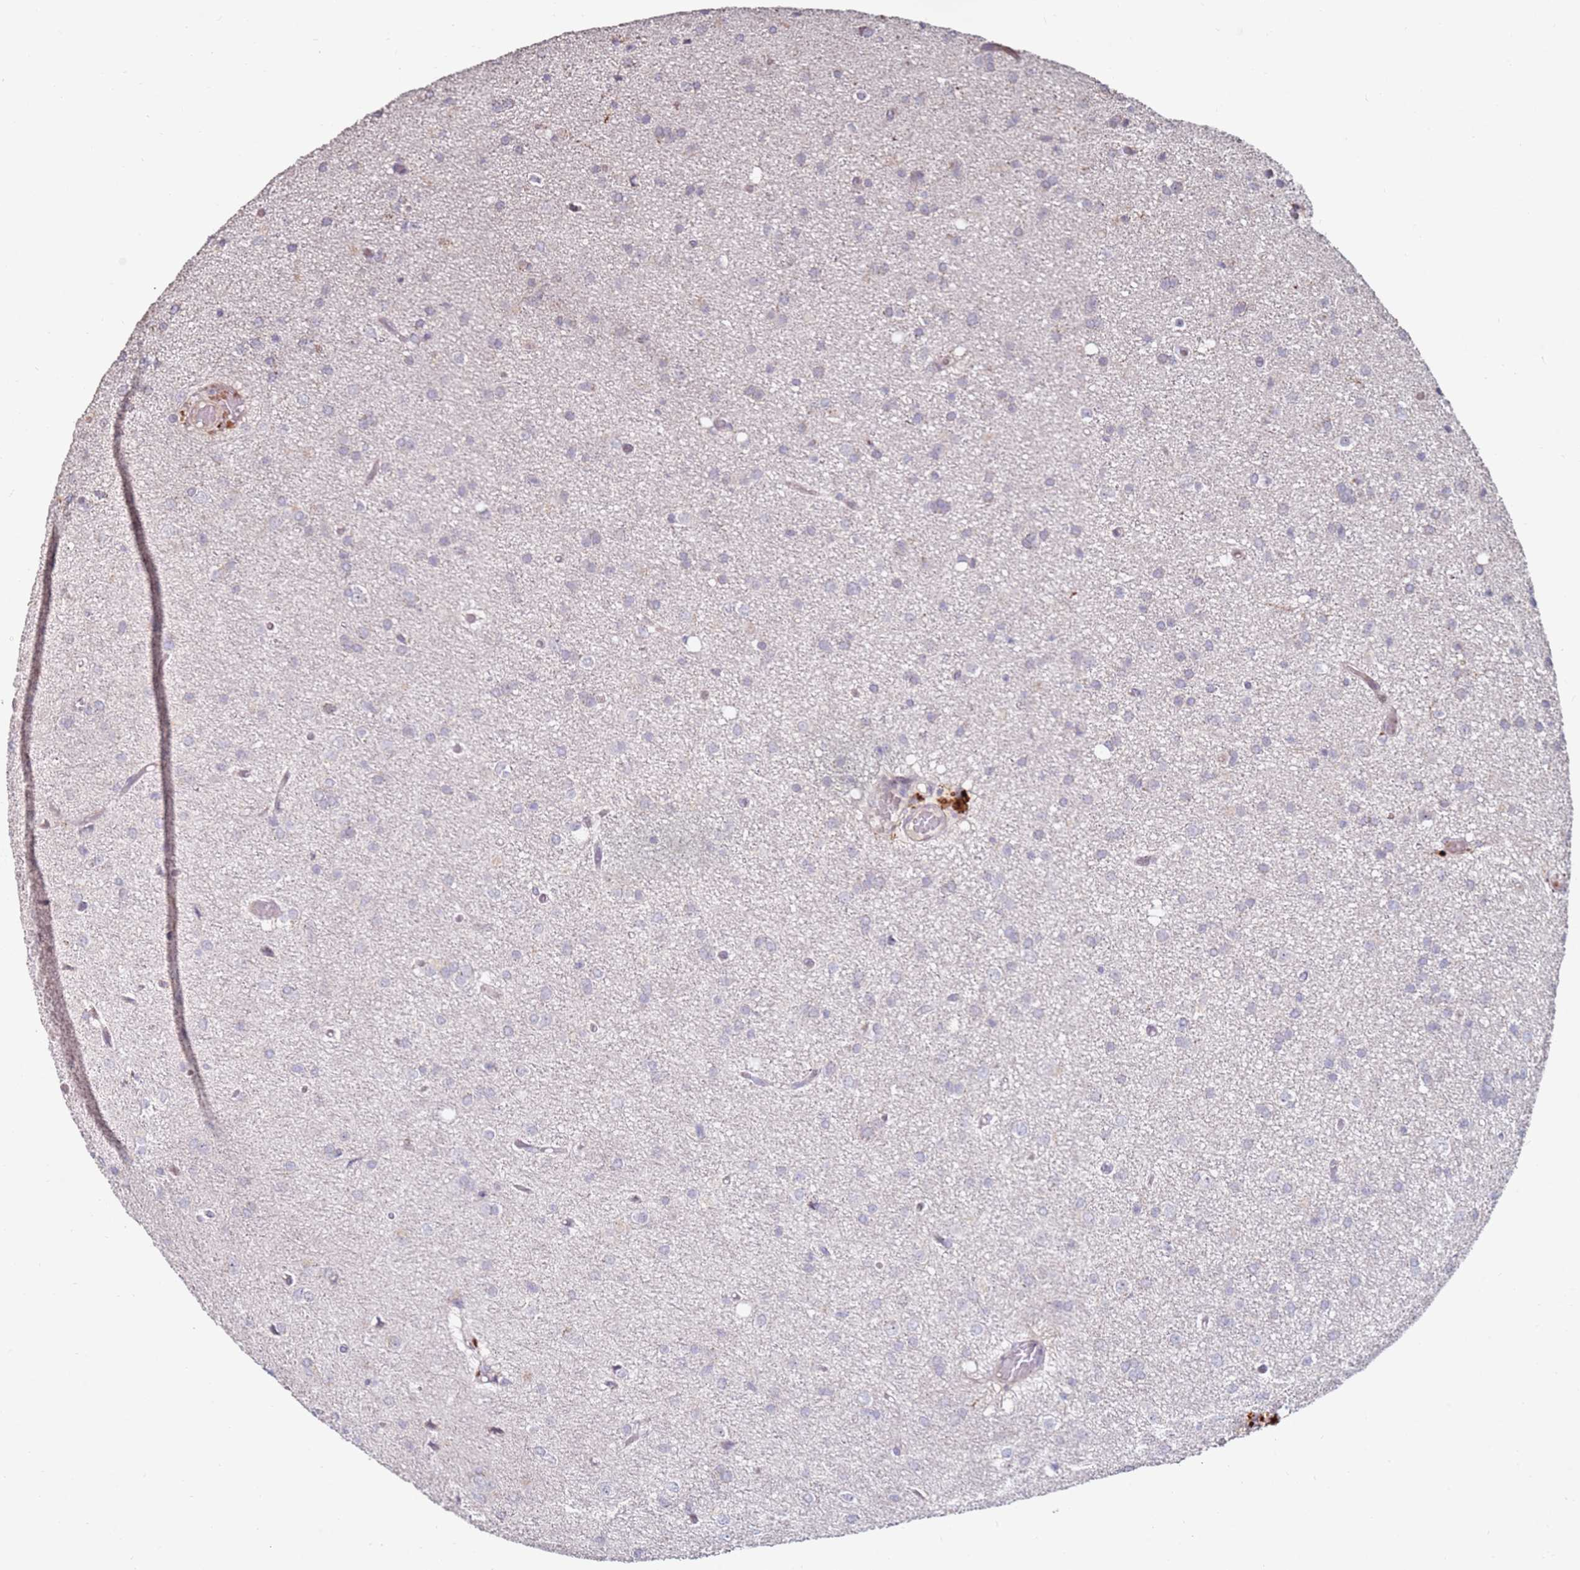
{"staining": {"intensity": "negative", "quantity": "none", "location": "none"}, "tissue": "glioma", "cell_type": "Tumor cells", "image_type": "cancer", "snomed": [{"axis": "morphology", "description": "Glioma, malignant, High grade"}, {"axis": "topography", "description": "Brain"}], "caption": "Immunohistochemical staining of malignant glioma (high-grade) reveals no significant positivity in tumor cells. (DAB immunohistochemistry (IHC) with hematoxylin counter stain).", "gene": "RARS2", "patient": {"sex": "female", "age": 50}}